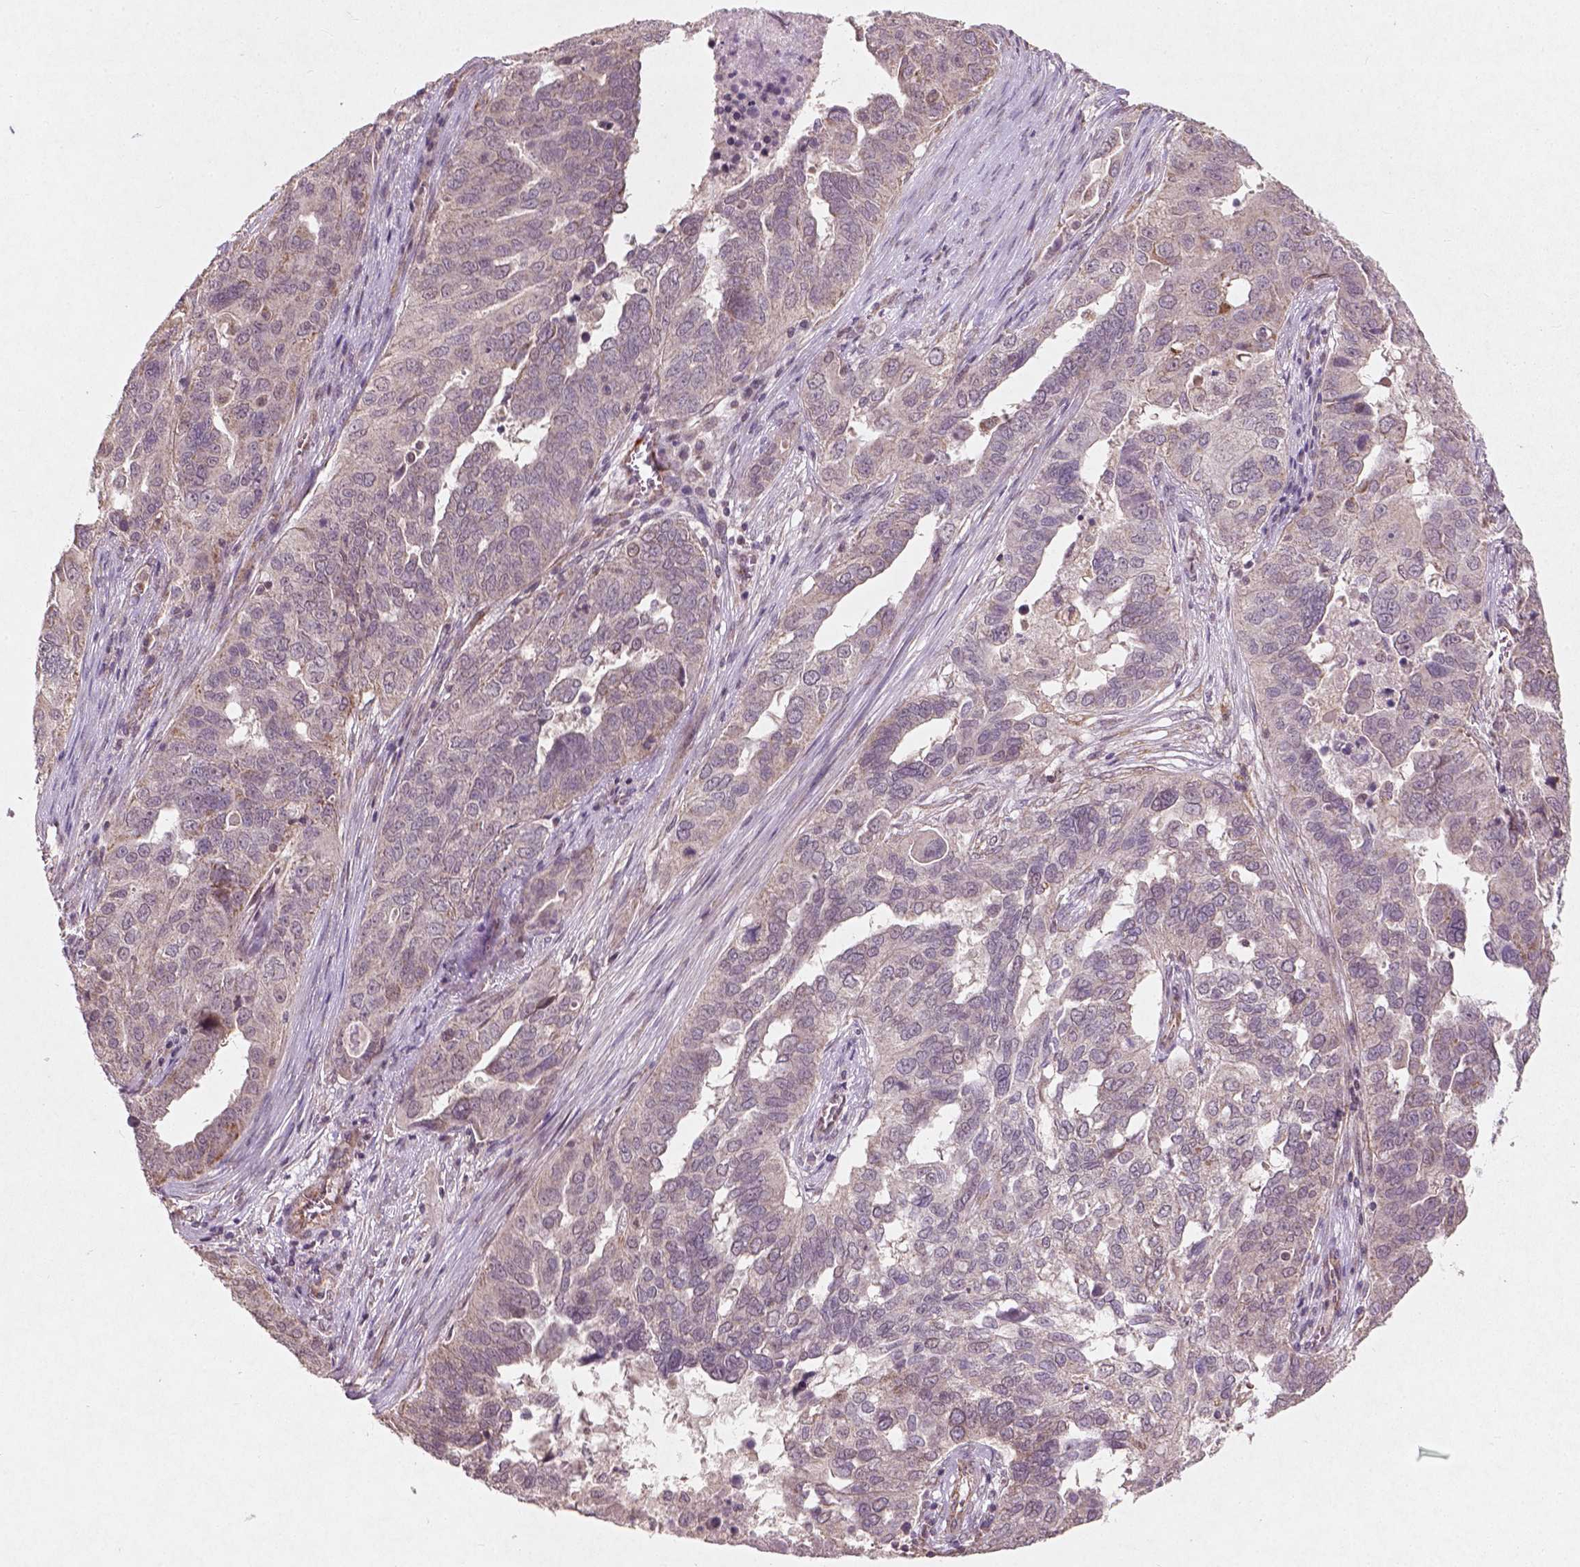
{"staining": {"intensity": "negative", "quantity": "none", "location": "none"}, "tissue": "ovarian cancer", "cell_type": "Tumor cells", "image_type": "cancer", "snomed": [{"axis": "morphology", "description": "Carcinoma, endometroid"}, {"axis": "topography", "description": "Soft tissue"}, {"axis": "topography", "description": "Ovary"}], "caption": "Immunohistochemical staining of human ovarian cancer (endometroid carcinoma) exhibits no significant expression in tumor cells.", "gene": "SMAD2", "patient": {"sex": "female", "age": 52}}